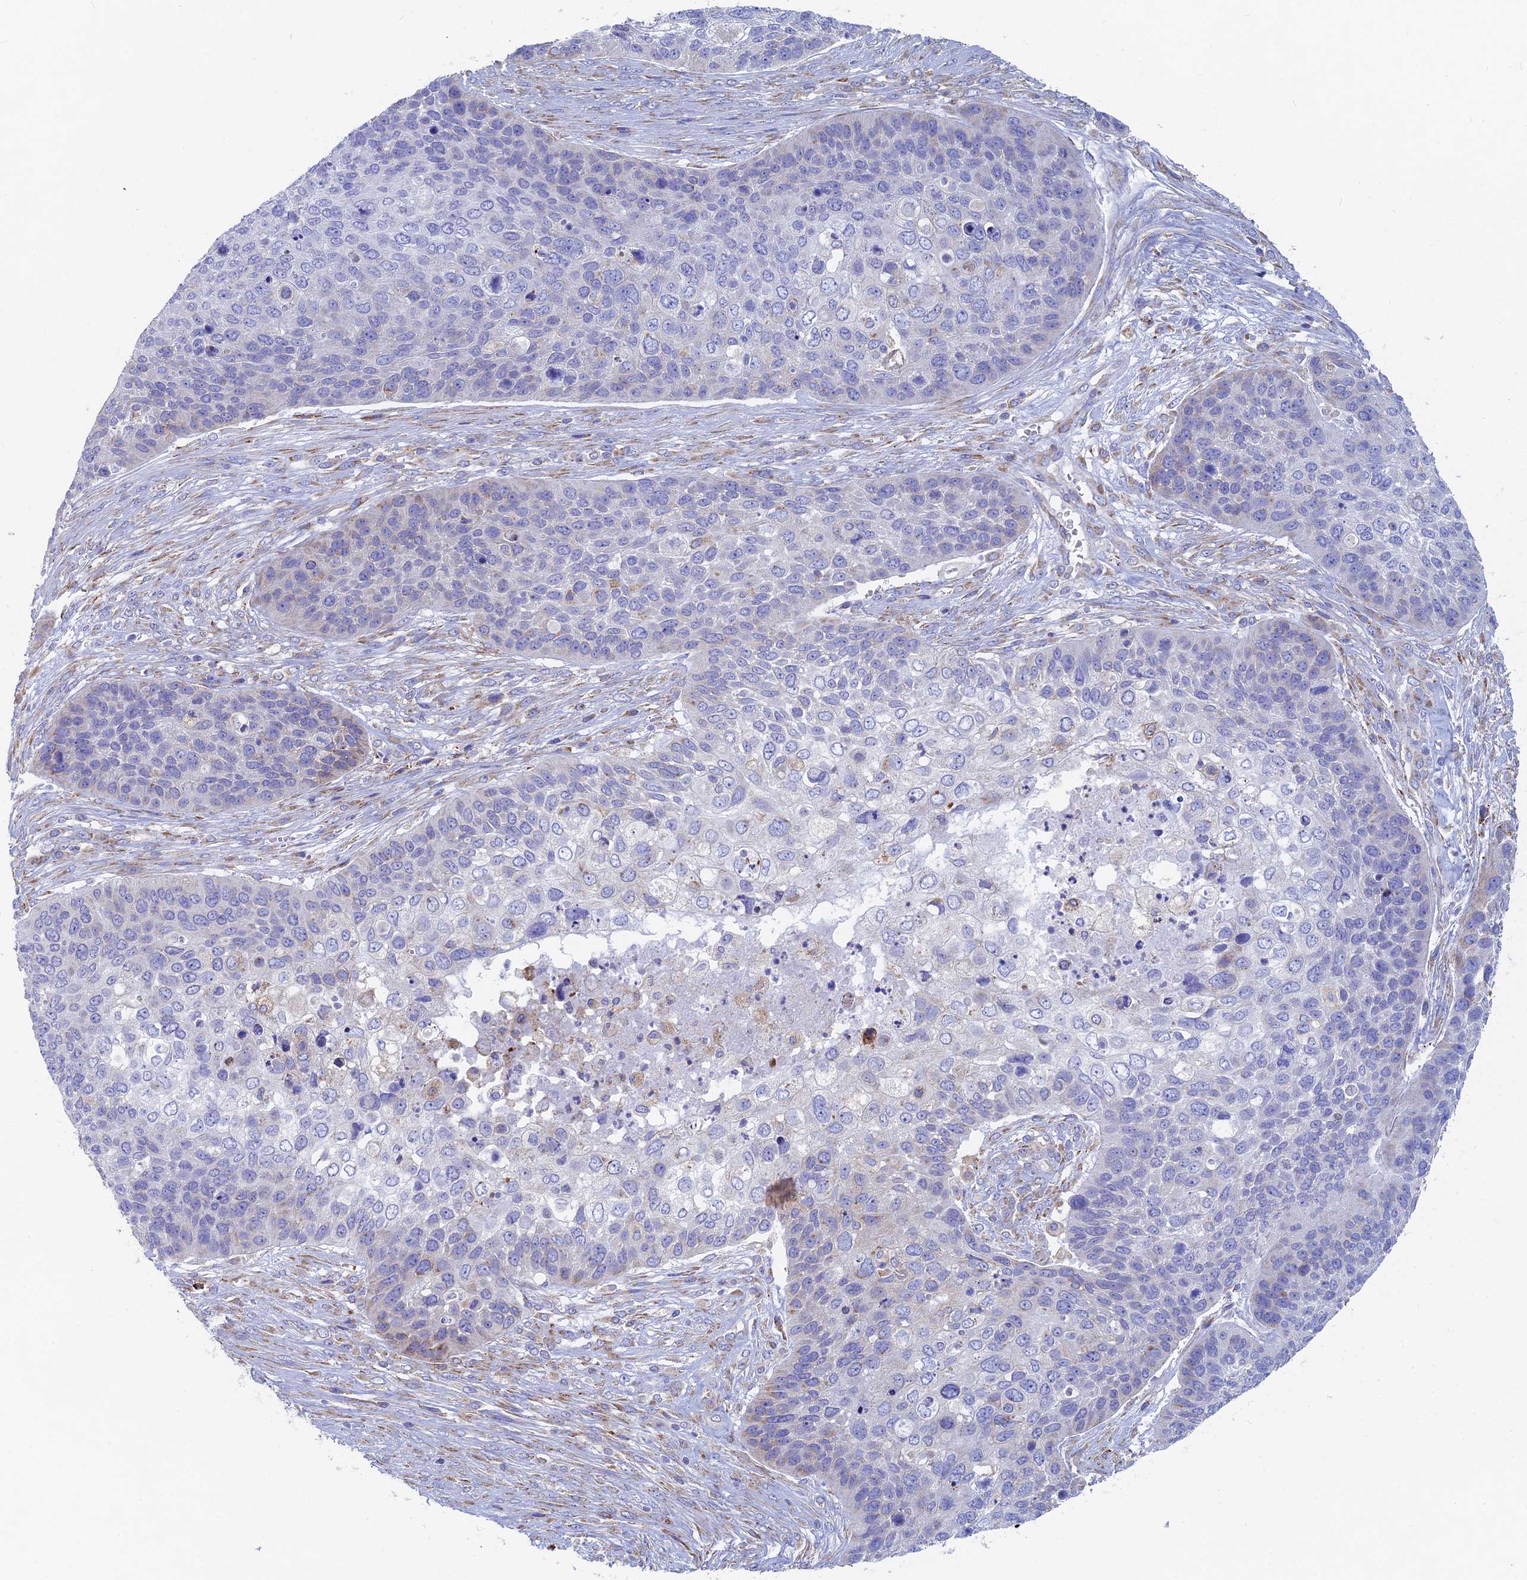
{"staining": {"intensity": "negative", "quantity": "none", "location": "none"}, "tissue": "skin cancer", "cell_type": "Tumor cells", "image_type": "cancer", "snomed": [{"axis": "morphology", "description": "Basal cell carcinoma"}, {"axis": "topography", "description": "Skin"}], "caption": "Immunohistochemistry (IHC) of skin basal cell carcinoma shows no expression in tumor cells. (DAB immunohistochemistry (IHC) with hematoxylin counter stain).", "gene": "WDR35", "patient": {"sex": "female", "age": 74}}